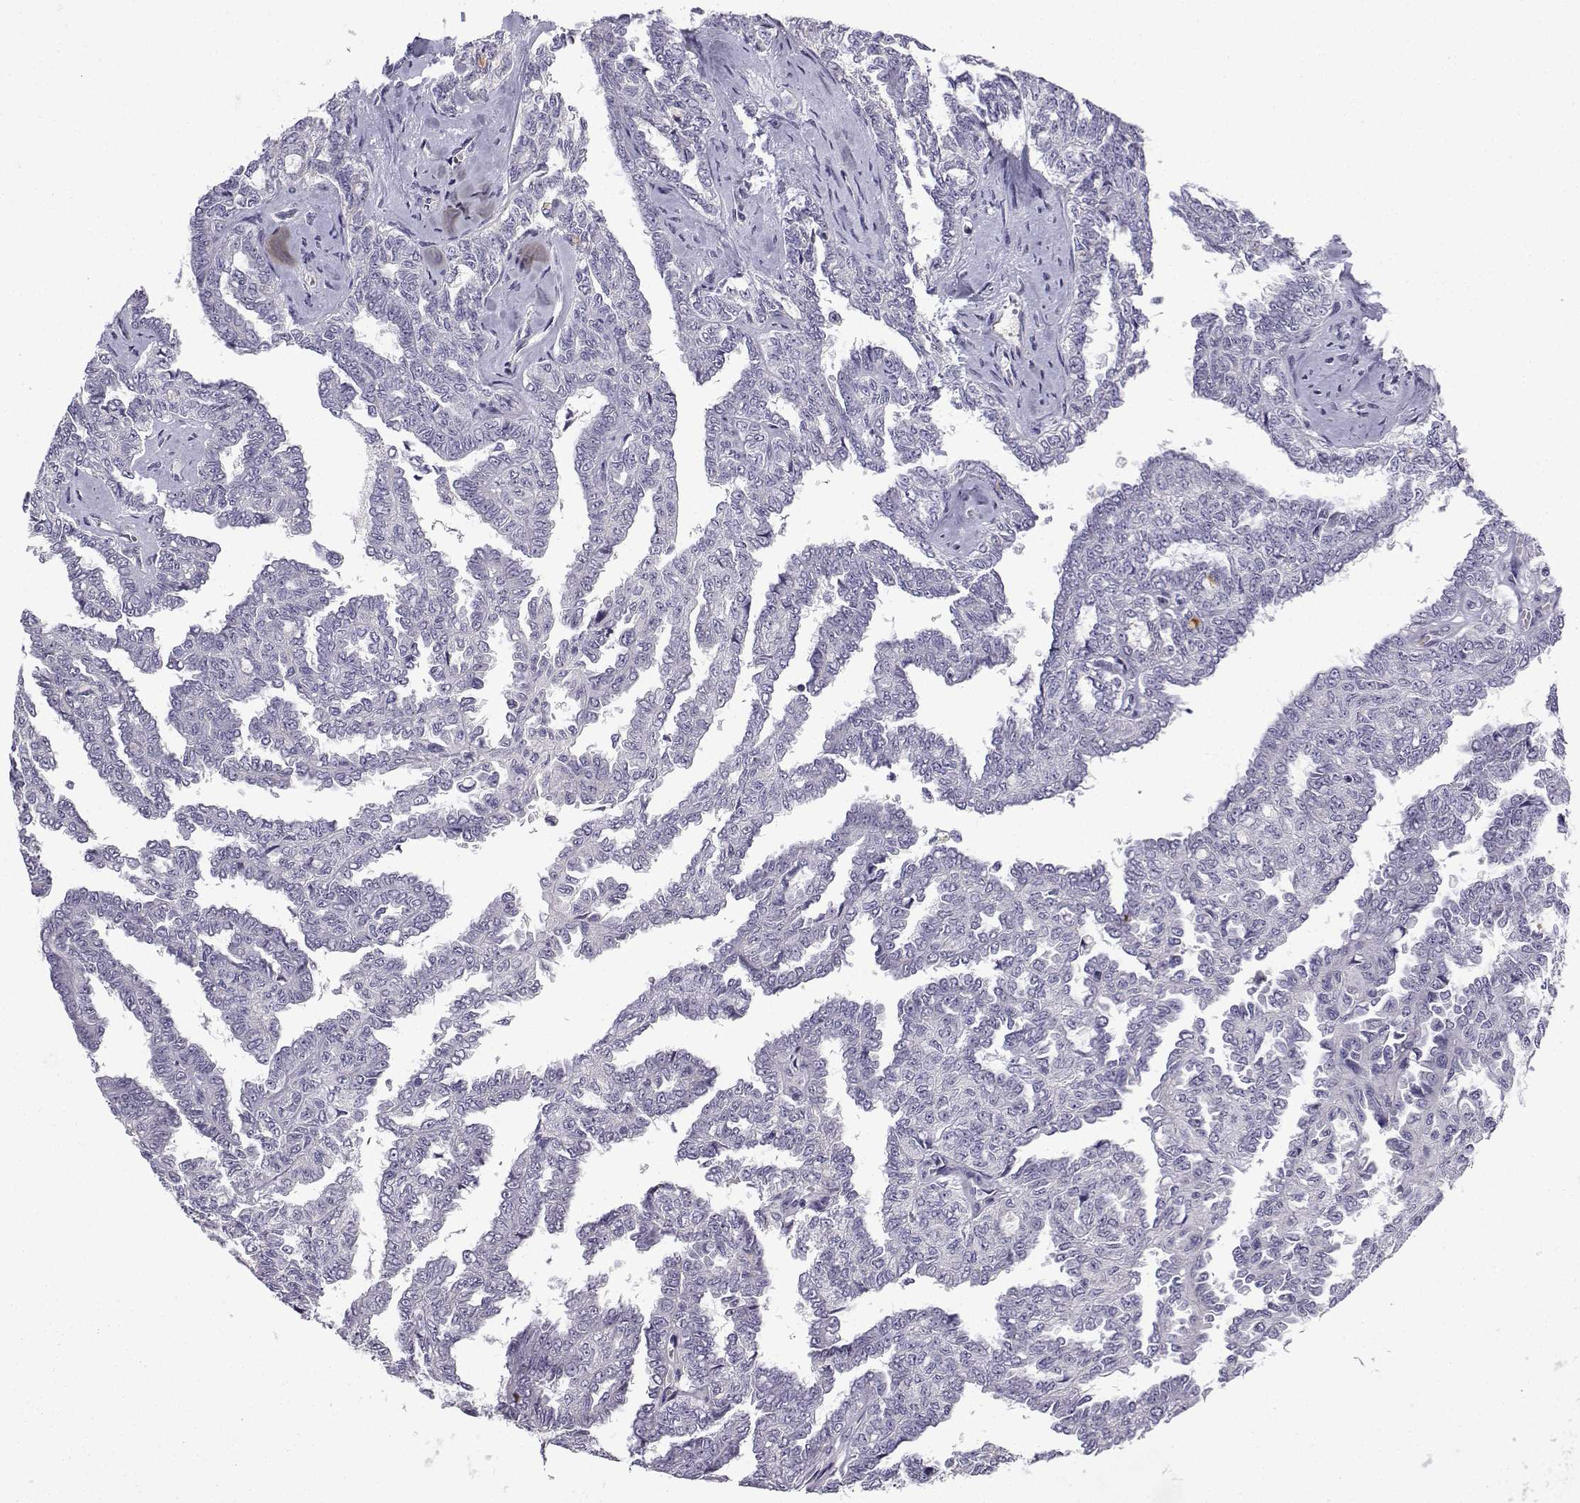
{"staining": {"intensity": "negative", "quantity": "none", "location": "none"}, "tissue": "ovarian cancer", "cell_type": "Tumor cells", "image_type": "cancer", "snomed": [{"axis": "morphology", "description": "Cystadenocarcinoma, serous, NOS"}, {"axis": "topography", "description": "Ovary"}], "caption": "Immunohistochemistry (IHC) image of neoplastic tissue: human ovarian serous cystadenocarcinoma stained with DAB displays no significant protein expression in tumor cells.", "gene": "SPACA7", "patient": {"sex": "female", "age": 71}}